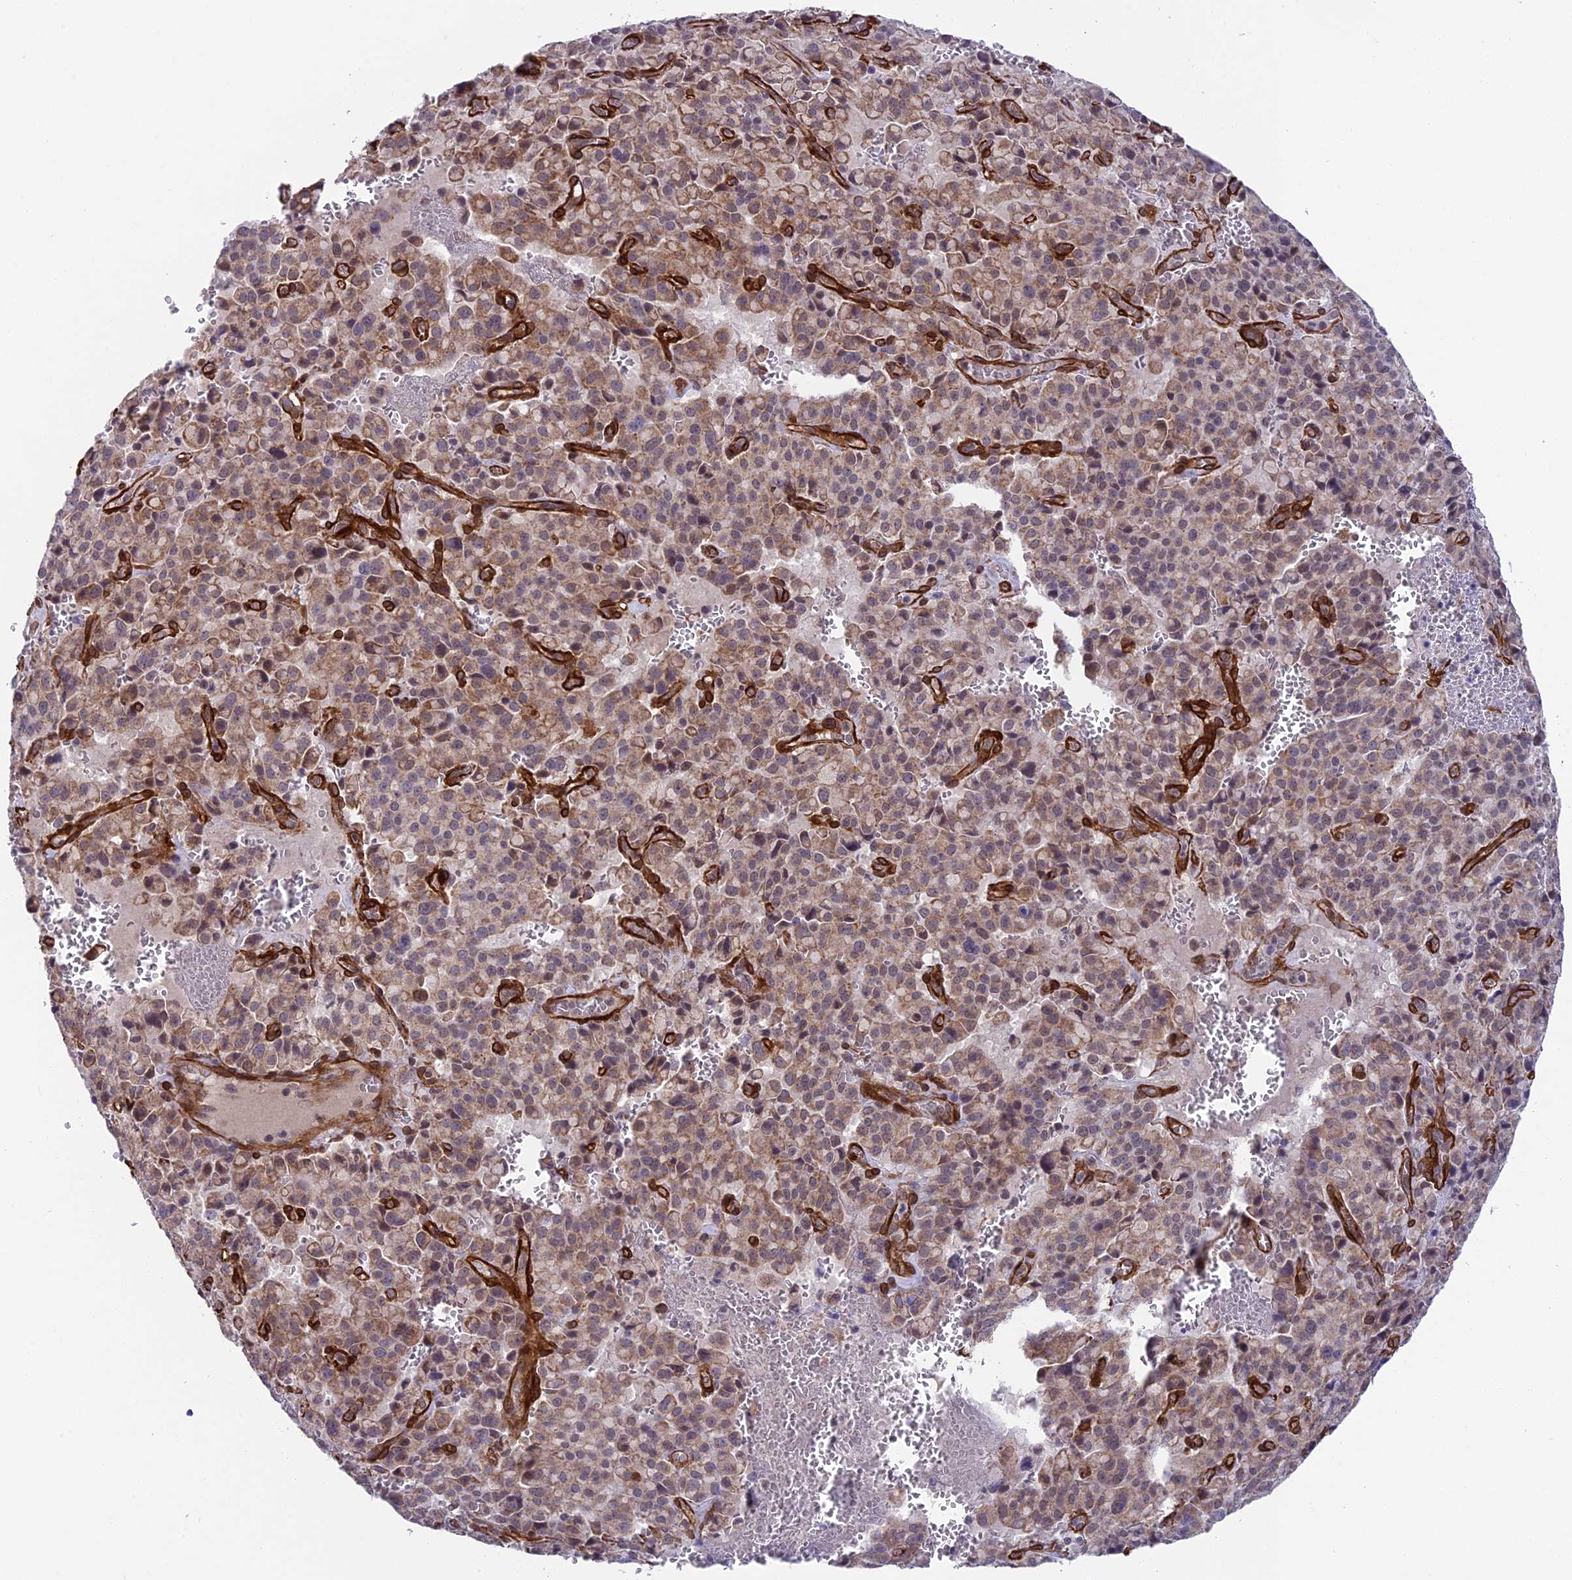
{"staining": {"intensity": "weak", "quantity": ">75%", "location": "cytoplasmic/membranous"}, "tissue": "pancreatic cancer", "cell_type": "Tumor cells", "image_type": "cancer", "snomed": [{"axis": "morphology", "description": "Adenocarcinoma, NOS"}, {"axis": "topography", "description": "Pancreas"}], "caption": "This micrograph displays immunohistochemistry (IHC) staining of human pancreatic cancer, with low weak cytoplasmic/membranous staining in about >75% of tumor cells.", "gene": "TNS1", "patient": {"sex": "male", "age": 65}}